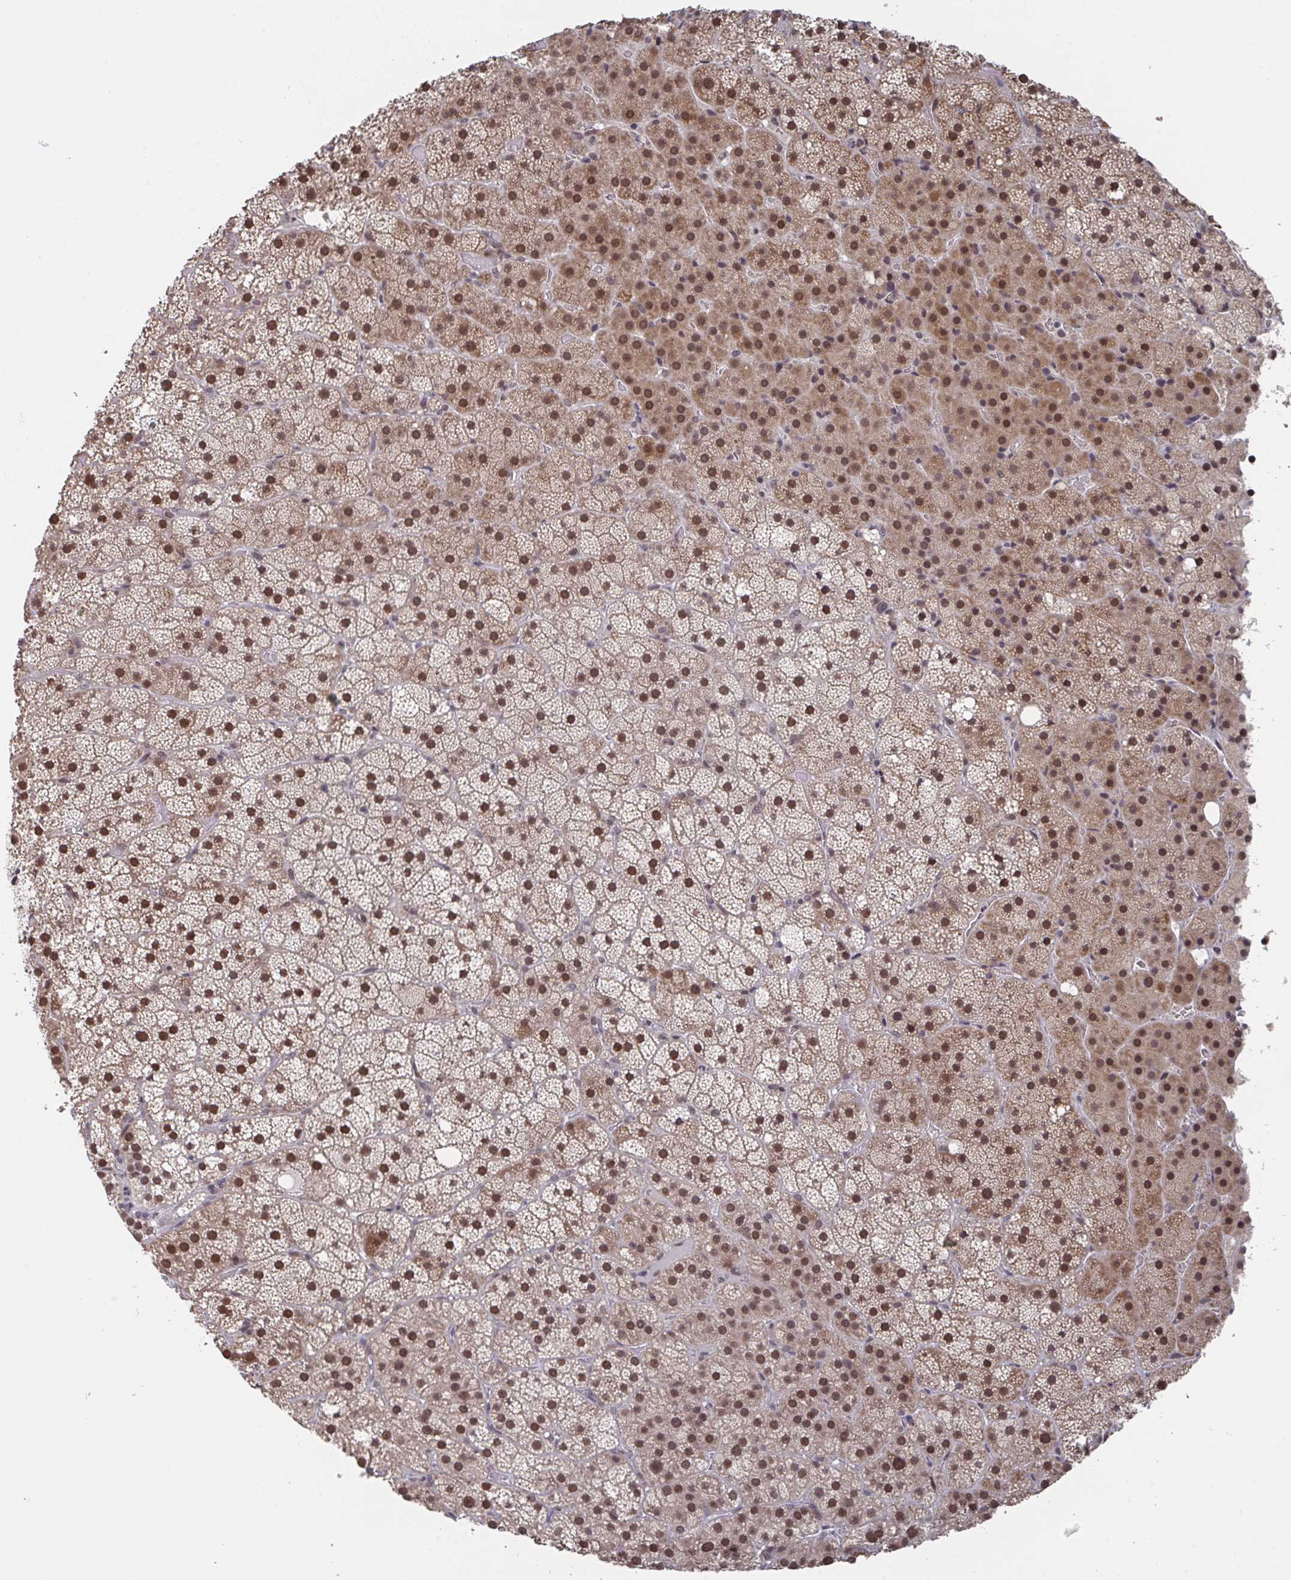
{"staining": {"intensity": "moderate", "quantity": ">75%", "location": "cytoplasmic/membranous,nuclear"}, "tissue": "adrenal gland", "cell_type": "Glandular cells", "image_type": "normal", "snomed": [{"axis": "morphology", "description": "Normal tissue, NOS"}, {"axis": "topography", "description": "Adrenal gland"}], "caption": "Brown immunohistochemical staining in normal human adrenal gland exhibits moderate cytoplasmic/membranous,nuclear positivity in about >75% of glandular cells. (IHC, brightfield microscopy, high magnification).", "gene": "JMJD1C", "patient": {"sex": "male", "age": 53}}